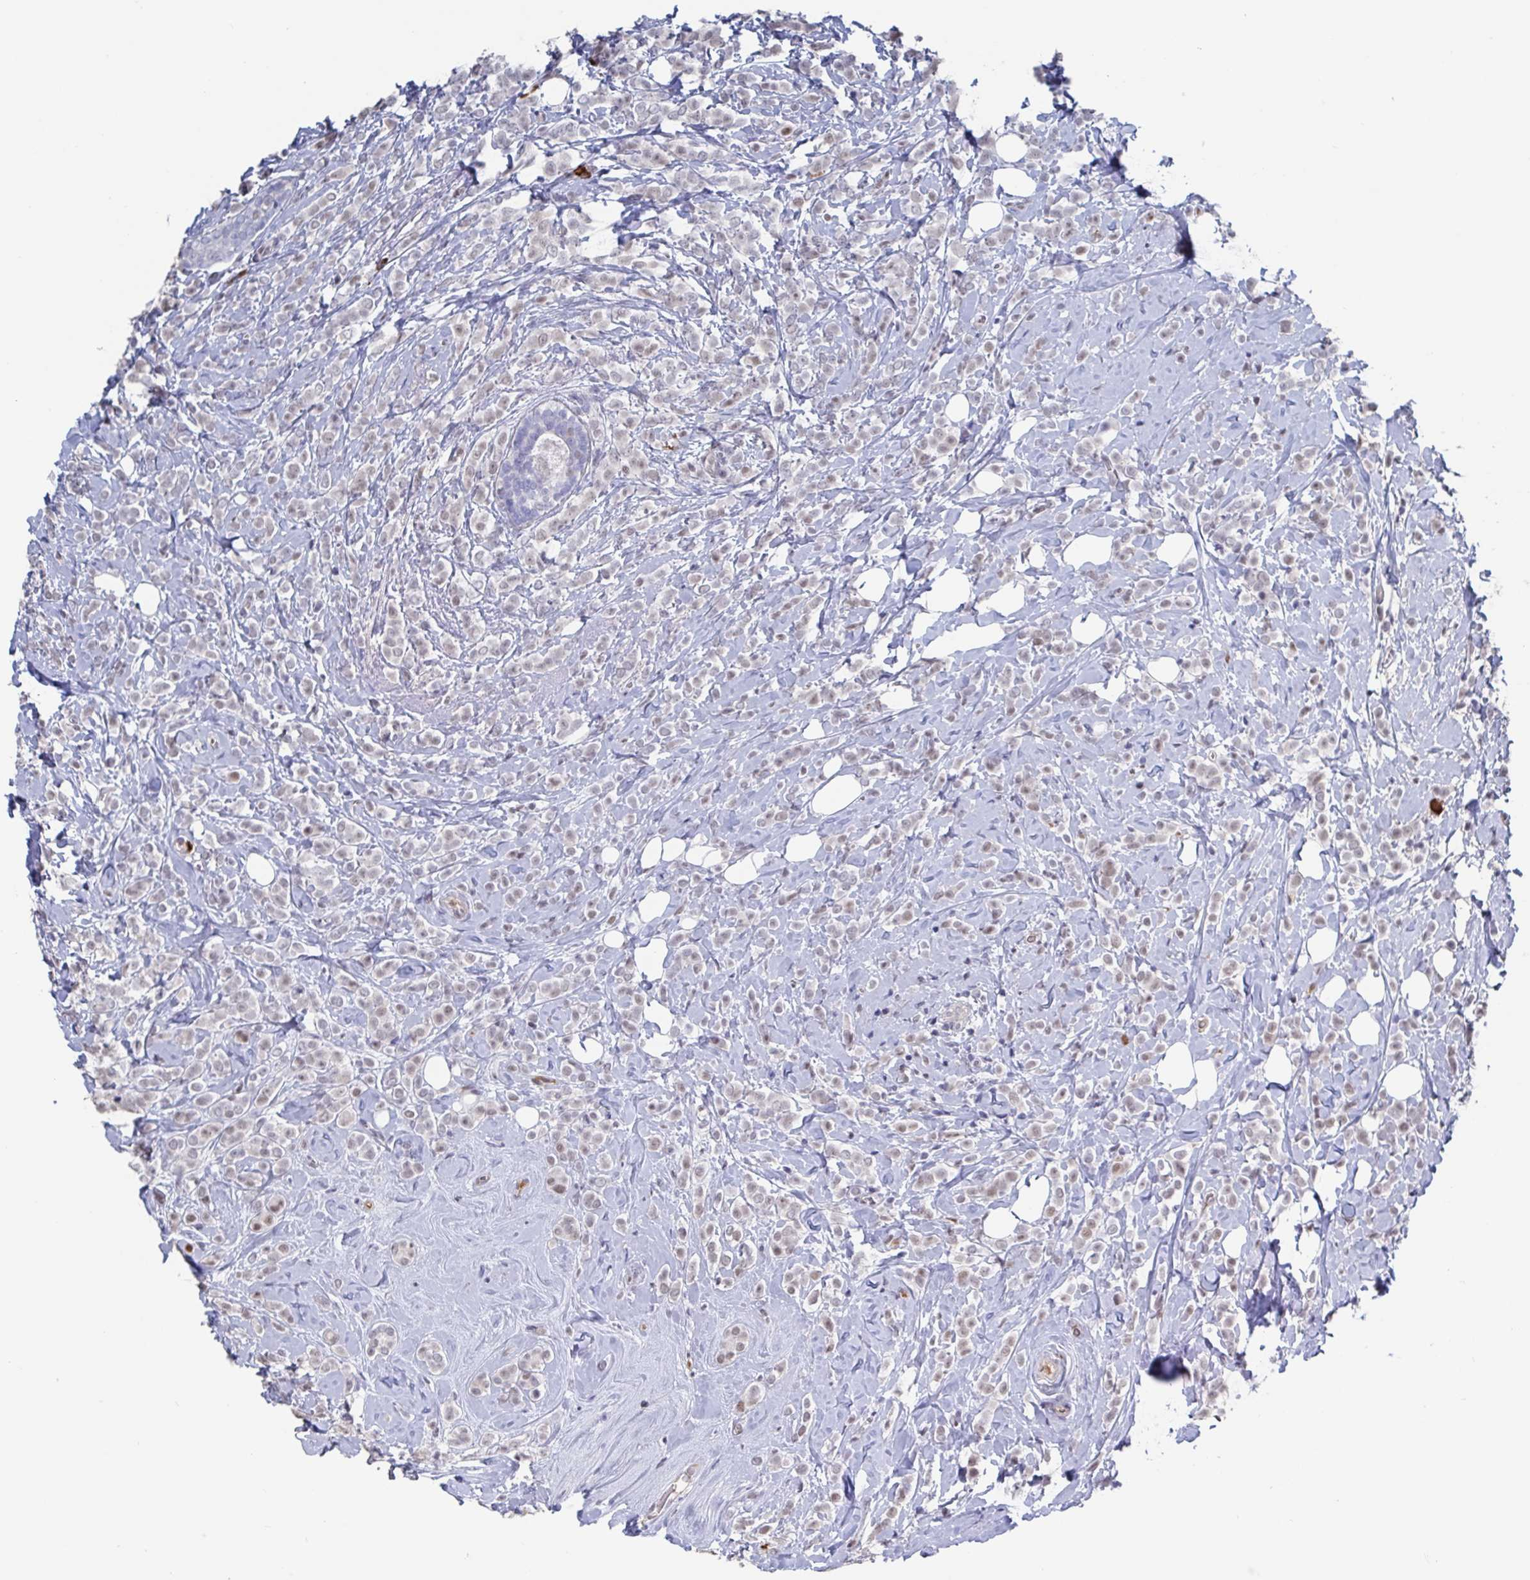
{"staining": {"intensity": "weak", "quantity": "25%-75%", "location": "nuclear"}, "tissue": "breast cancer", "cell_type": "Tumor cells", "image_type": "cancer", "snomed": [{"axis": "morphology", "description": "Lobular carcinoma"}, {"axis": "topography", "description": "Breast"}], "caption": "Immunohistochemistry (IHC) of breast cancer (lobular carcinoma) shows low levels of weak nuclear positivity in approximately 25%-75% of tumor cells.", "gene": "BCL7B", "patient": {"sex": "female", "age": 49}}